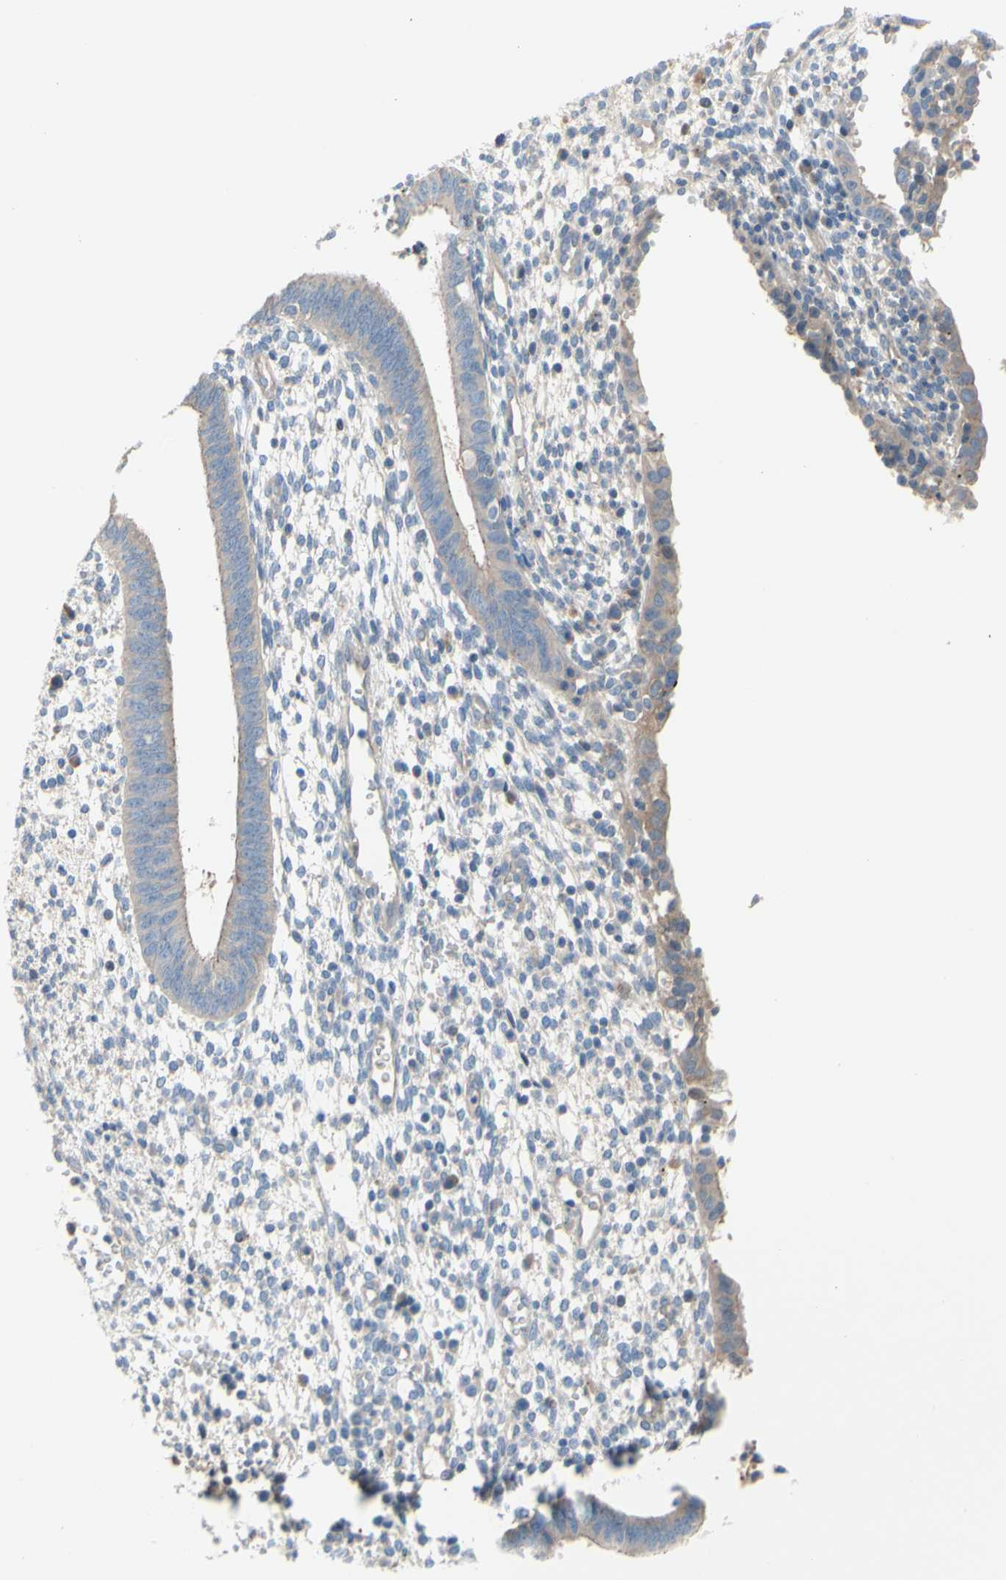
{"staining": {"intensity": "weak", "quantity": "<25%", "location": "cytoplasmic/membranous"}, "tissue": "endometrium", "cell_type": "Cells in endometrial stroma", "image_type": "normal", "snomed": [{"axis": "morphology", "description": "Normal tissue, NOS"}, {"axis": "topography", "description": "Endometrium"}], "caption": "Immunohistochemistry micrograph of benign endometrium: endometrium stained with DAB demonstrates no significant protein positivity in cells in endometrial stroma.", "gene": "TMEM59L", "patient": {"sex": "female", "age": 35}}